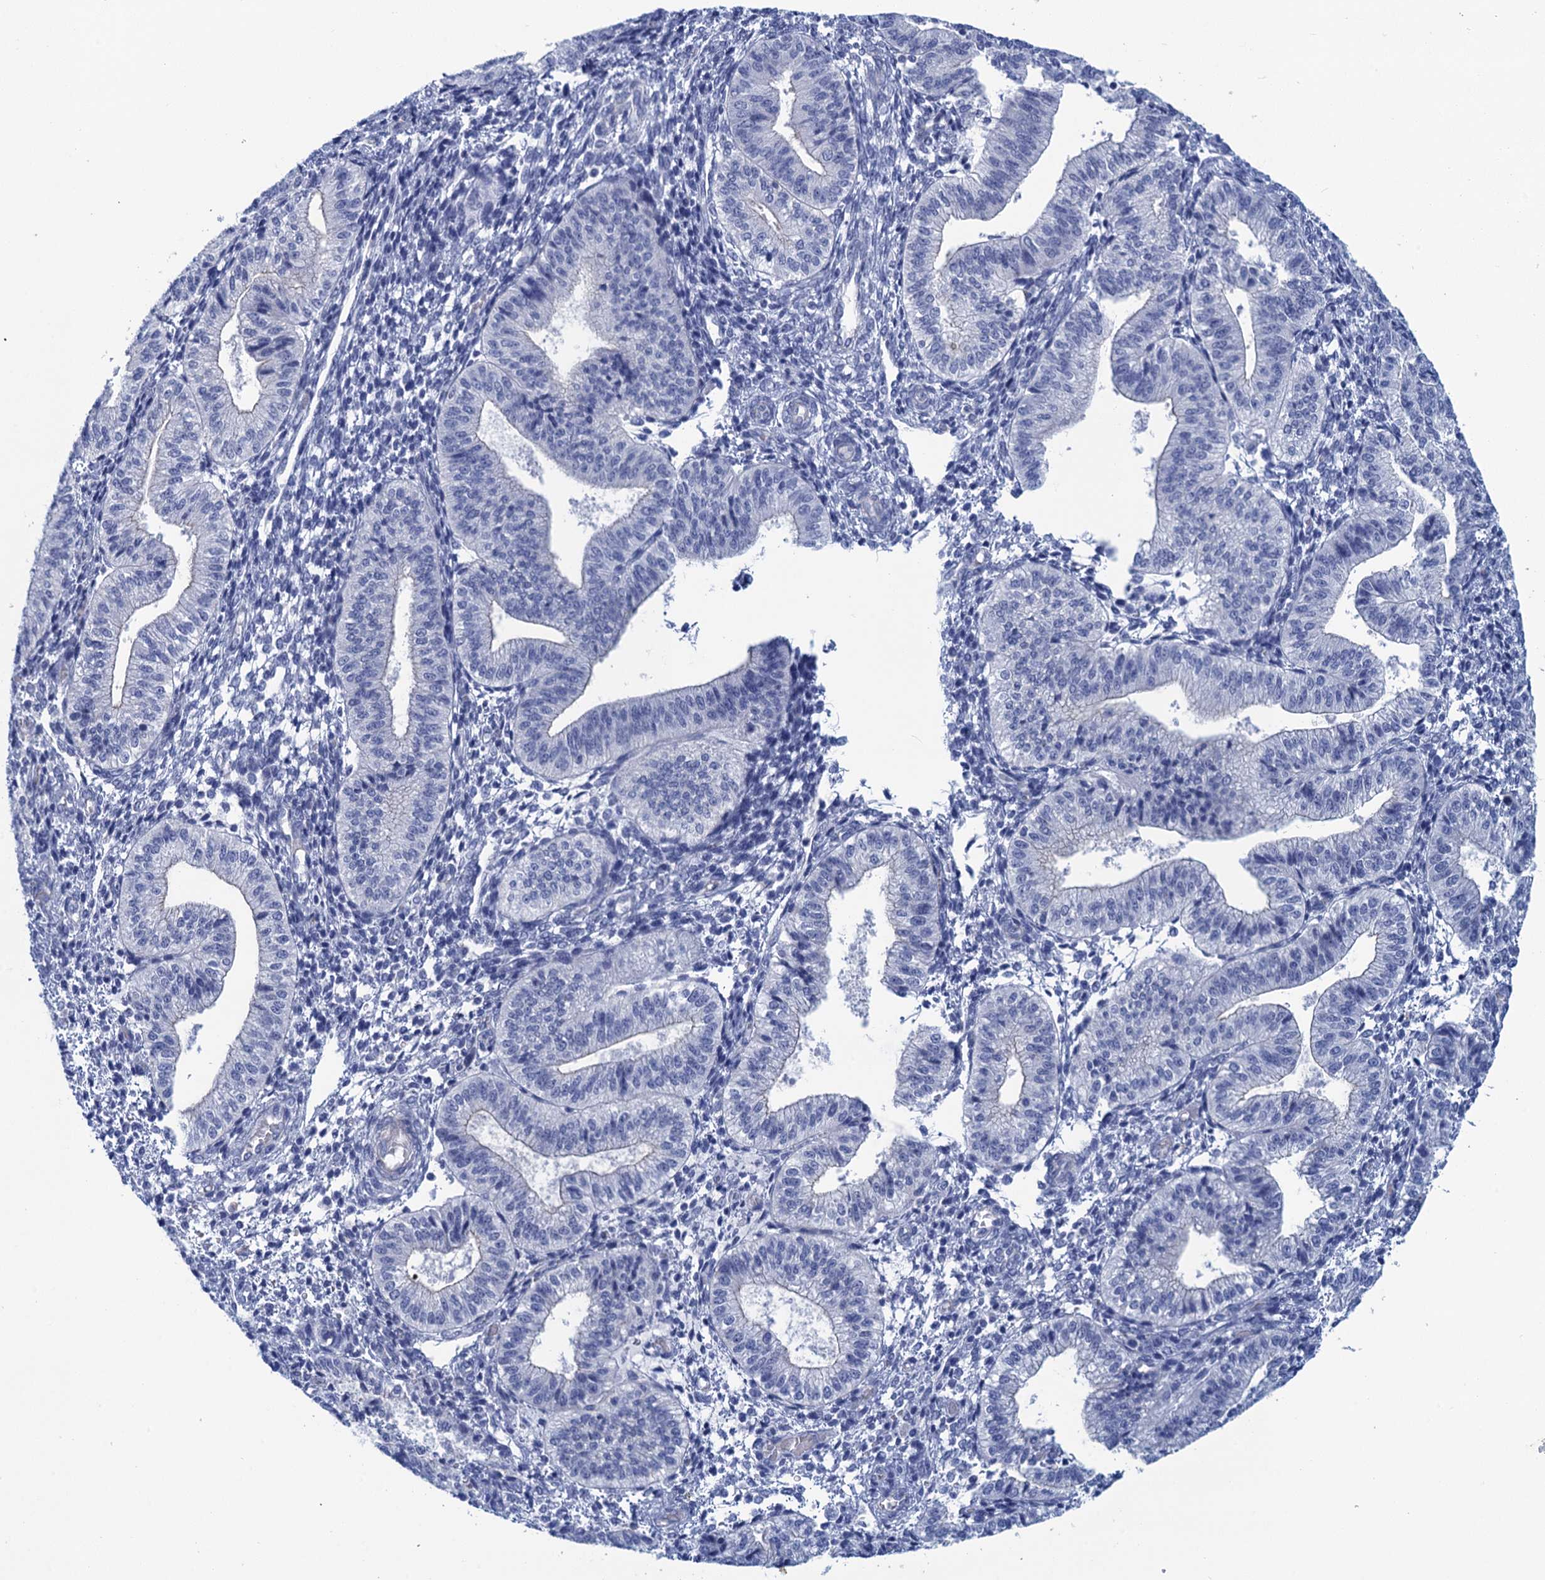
{"staining": {"intensity": "negative", "quantity": "none", "location": "none"}, "tissue": "endometrium", "cell_type": "Cells in endometrial stroma", "image_type": "normal", "snomed": [{"axis": "morphology", "description": "Normal tissue, NOS"}, {"axis": "topography", "description": "Endometrium"}], "caption": "Cells in endometrial stroma show no significant positivity in unremarkable endometrium.", "gene": "CALML5", "patient": {"sex": "female", "age": 34}}